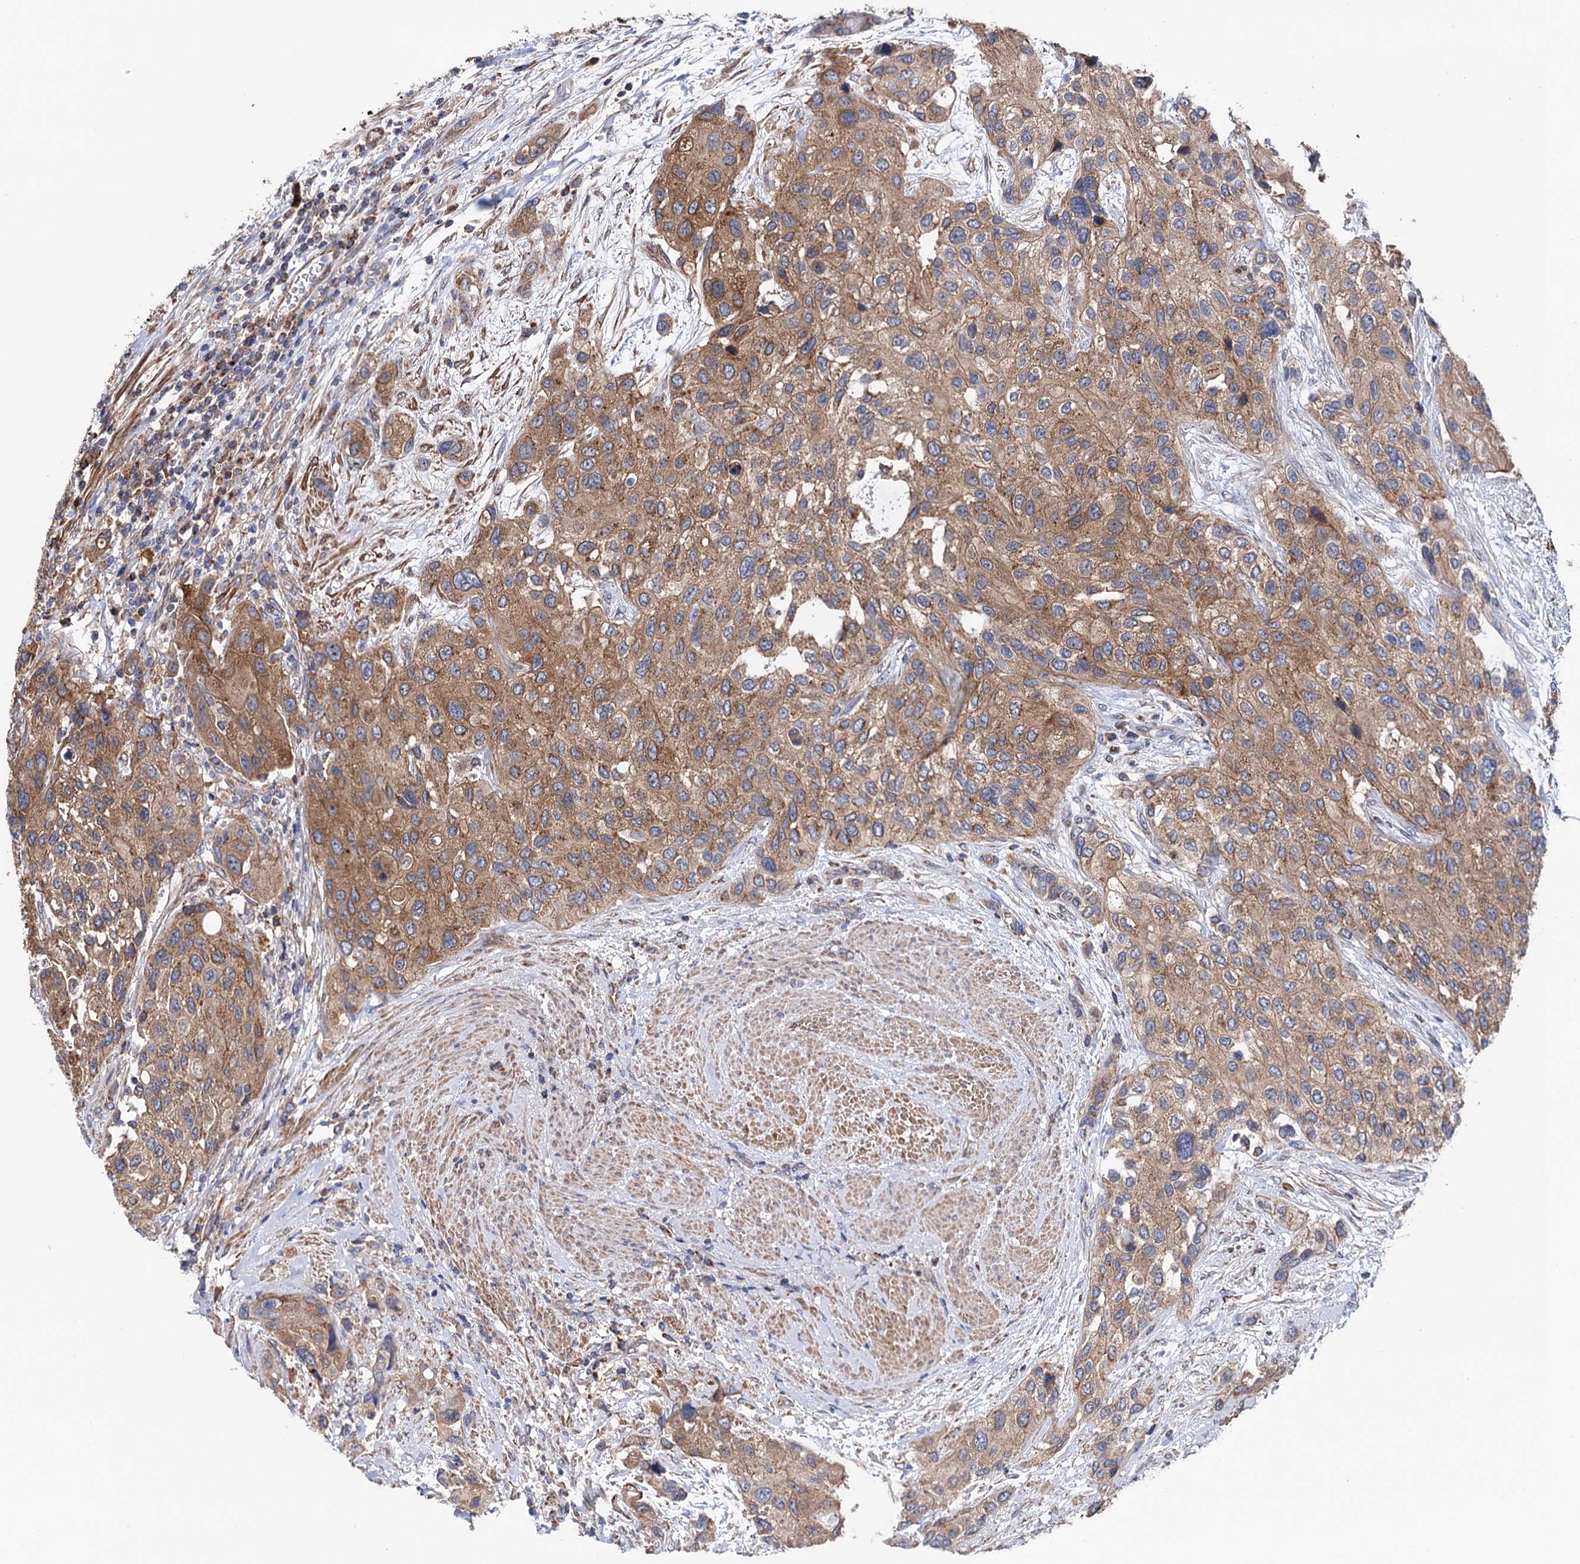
{"staining": {"intensity": "moderate", "quantity": ">75%", "location": "cytoplasmic/membranous"}, "tissue": "urothelial cancer", "cell_type": "Tumor cells", "image_type": "cancer", "snomed": [{"axis": "morphology", "description": "Normal tissue, NOS"}, {"axis": "morphology", "description": "Urothelial carcinoma, High grade"}, {"axis": "topography", "description": "Vascular tissue"}, {"axis": "topography", "description": "Urinary bladder"}], "caption": "DAB immunohistochemical staining of urothelial carcinoma (high-grade) demonstrates moderate cytoplasmic/membranous protein expression in about >75% of tumor cells. (DAB = brown stain, brightfield microscopy at high magnification).", "gene": "SUCLA2", "patient": {"sex": "female", "age": 56}}